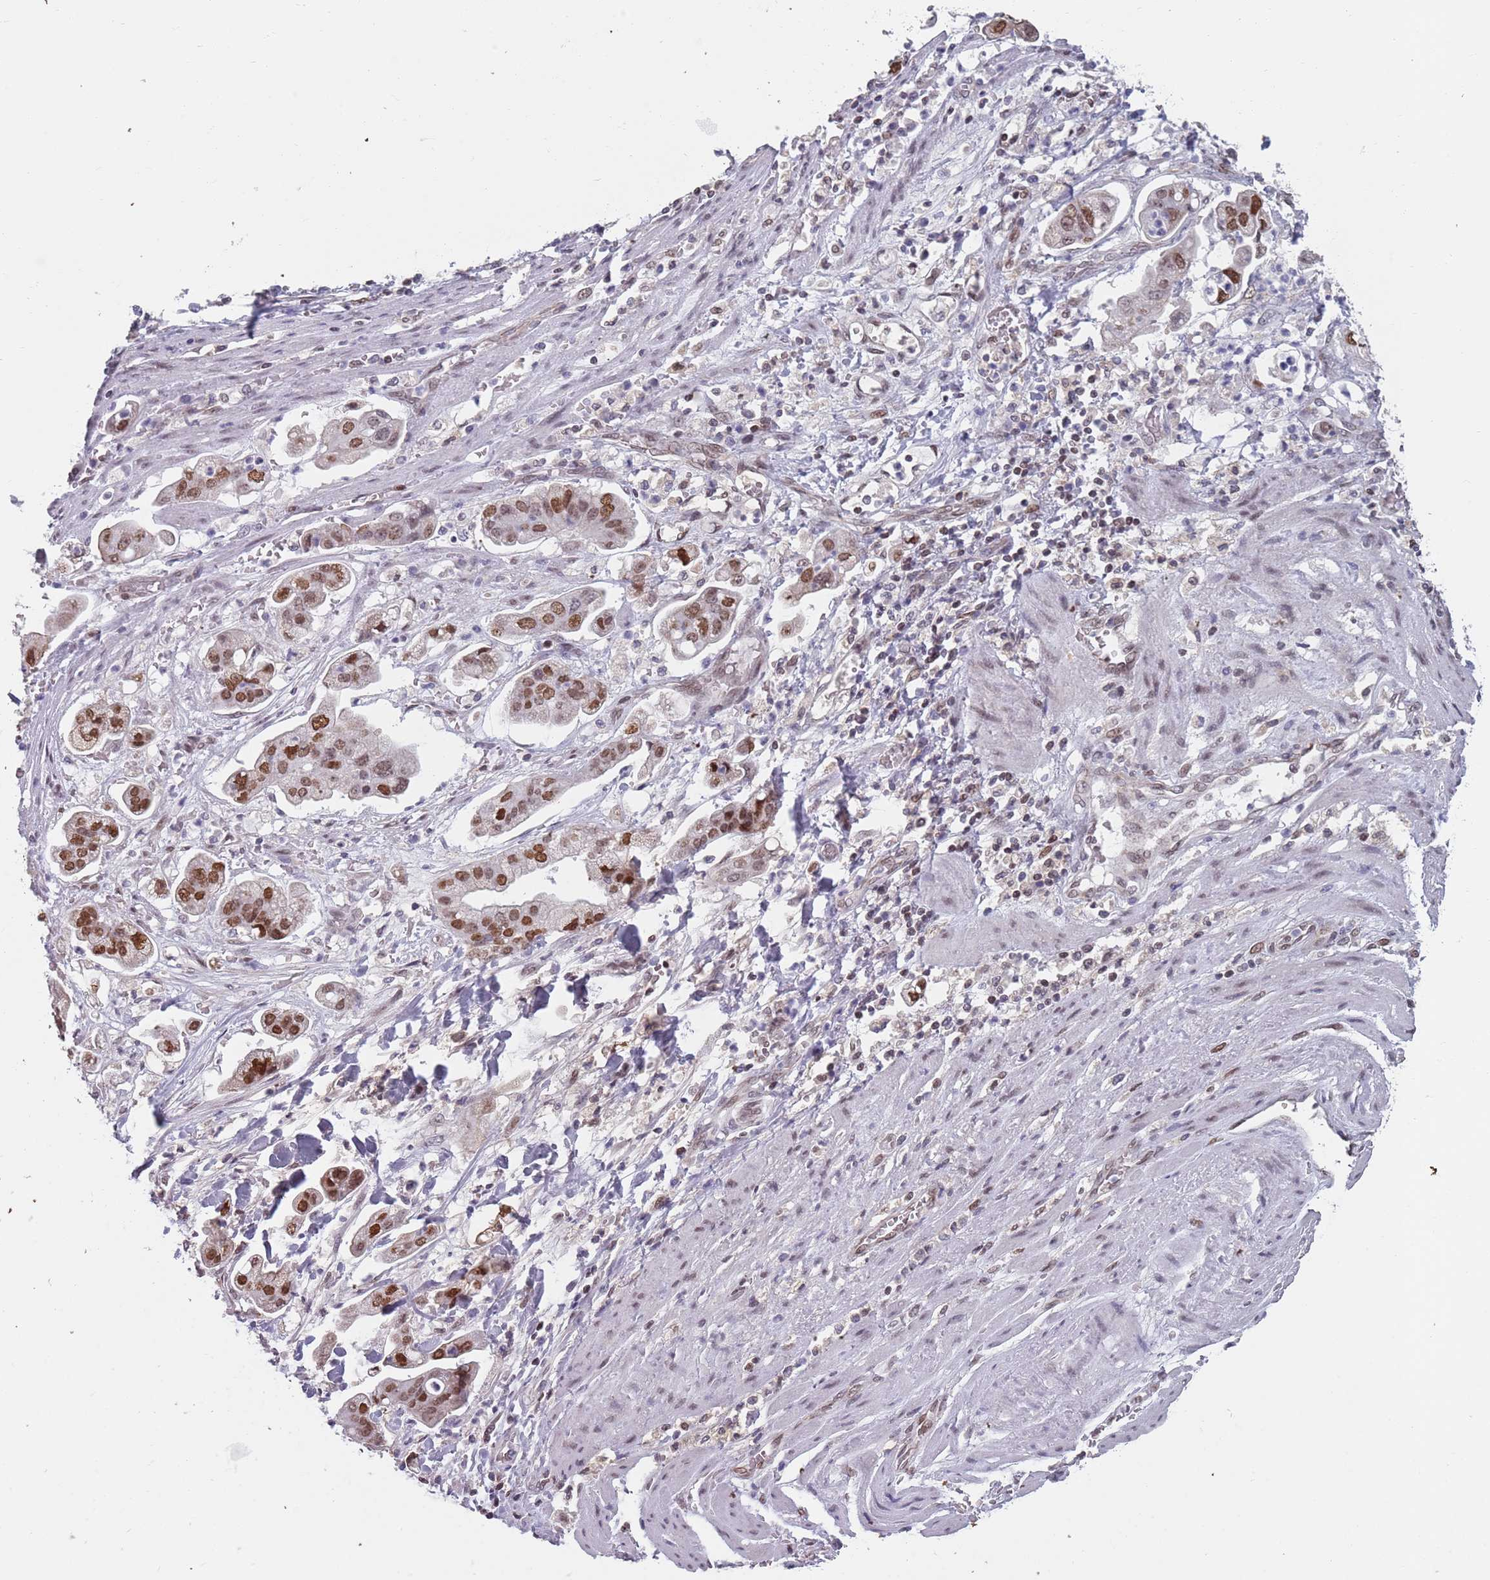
{"staining": {"intensity": "moderate", "quantity": ">75%", "location": "nuclear"}, "tissue": "stomach cancer", "cell_type": "Tumor cells", "image_type": "cancer", "snomed": [{"axis": "morphology", "description": "Adenocarcinoma, NOS"}, {"axis": "topography", "description": "Stomach"}], "caption": "Immunohistochemical staining of human adenocarcinoma (stomach) demonstrates moderate nuclear protein staining in about >75% of tumor cells.", "gene": "MFSD12", "patient": {"sex": "male", "age": 62}}